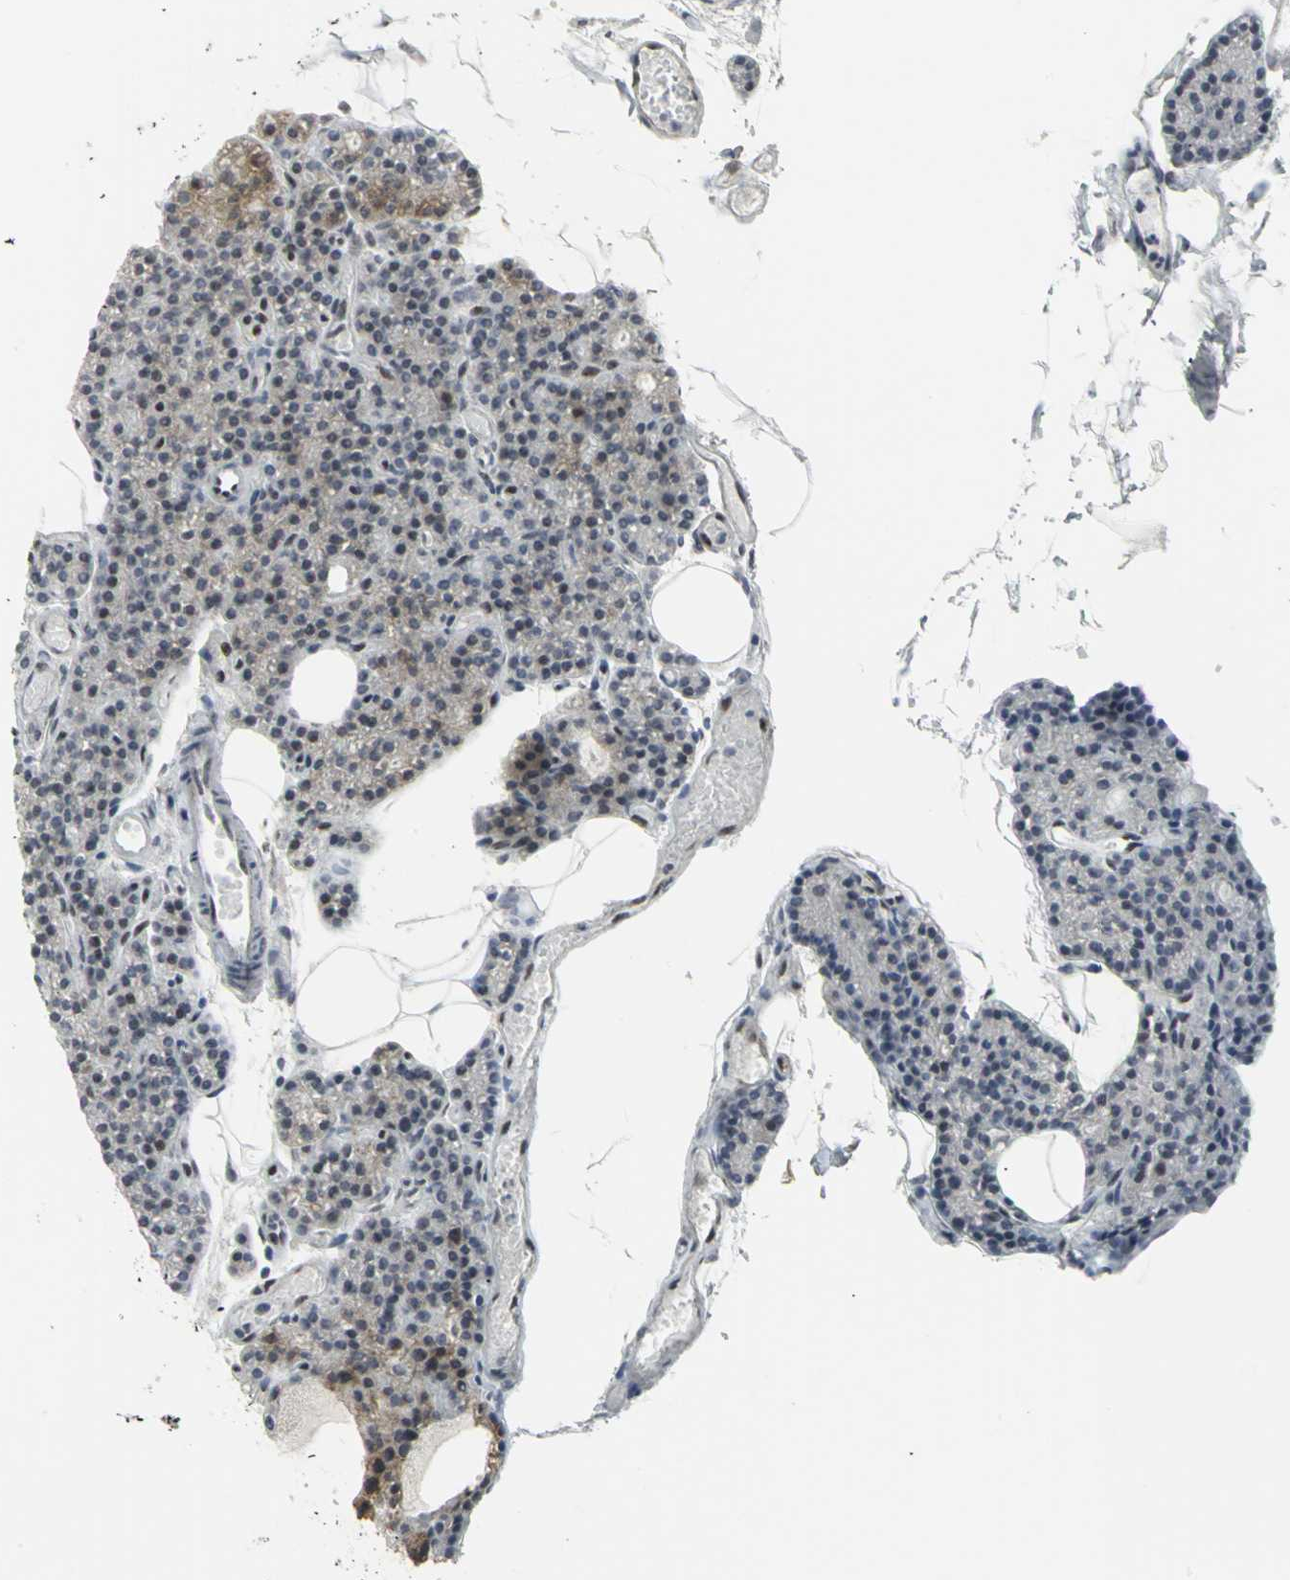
{"staining": {"intensity": "moderate", "quantity": "25%-75%", "location": "cytoplasmic/membranous,nuclear"}, "tissue": "parathyroid gland", "cell_type": "Glandular cells", "image_type": "normal", "snomed": [{"axis": "morphology", "description": "Normal tissue, NOS"}, {"axis": "topography", "description": "Parathyroid gland"}], "caption": "This photomicrograph displays unremarkable parathyroid gland stained with IHC to label a protein in brown. The cytoplasmic/membranous,nuclear of glandular cells show moderate positivity for the protein. Nuclei are counter-stained blue.", "gene": "SMARCA4", "patient": {"sex": "female", "age": 60}}